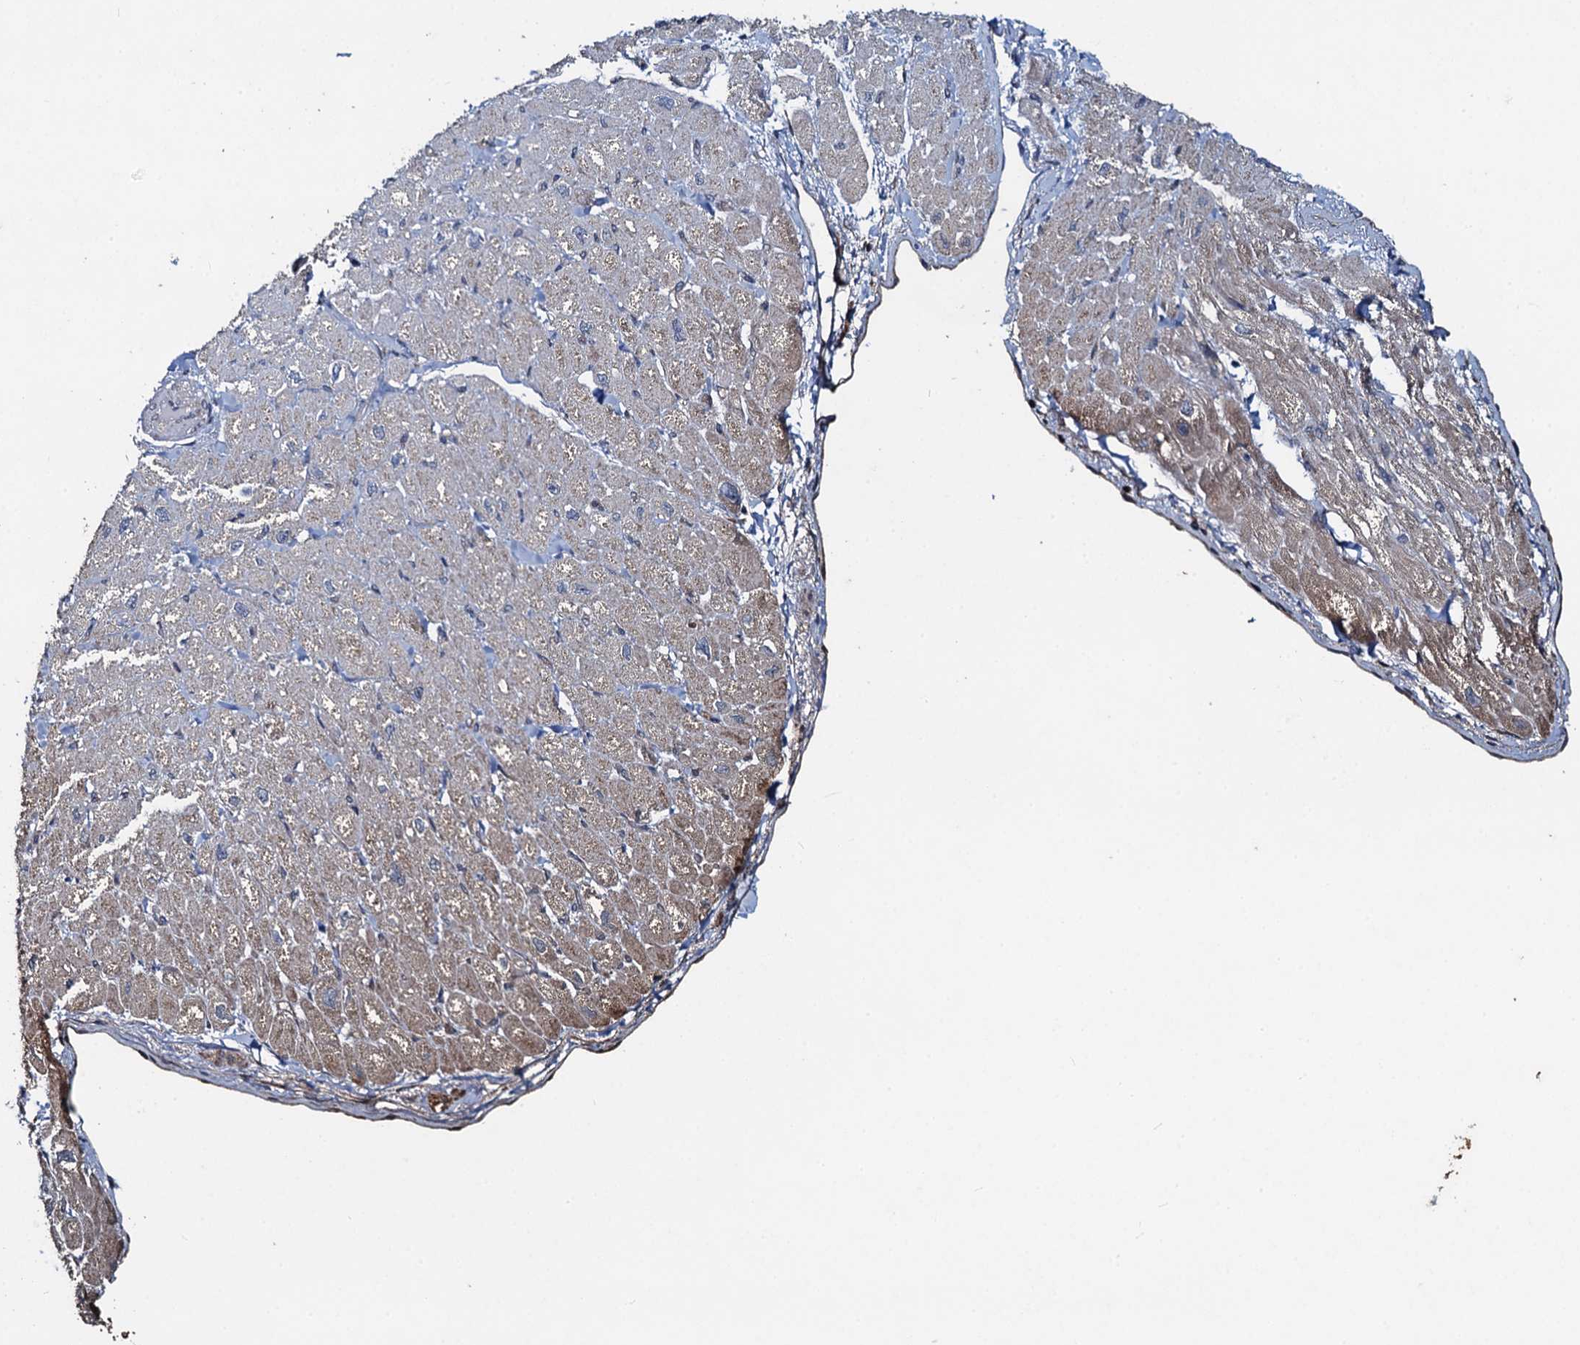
{"staining": {"intensity": "weak", "quantity": "25%-75%", "location": "cytoplasmic/membranous"}, "tissue": "heart muscle", "cell_type": "Cardiomyocytes", "image_type": "normal", "snomed": [{"axis": "morphology", "description": "Normal tissue, NOS"}, {"axis": "topography", "description": "Heart"}], "caption": "Immunohistochemical staining of normal heart muscle demonstrates 25%-75% levels of weak cytoplasmic/membranous protein staining in approximately 25%-75% of cardiomyocytes.", "gene": "SNAP29", "patient": {"sex": "male", "age": 65}}